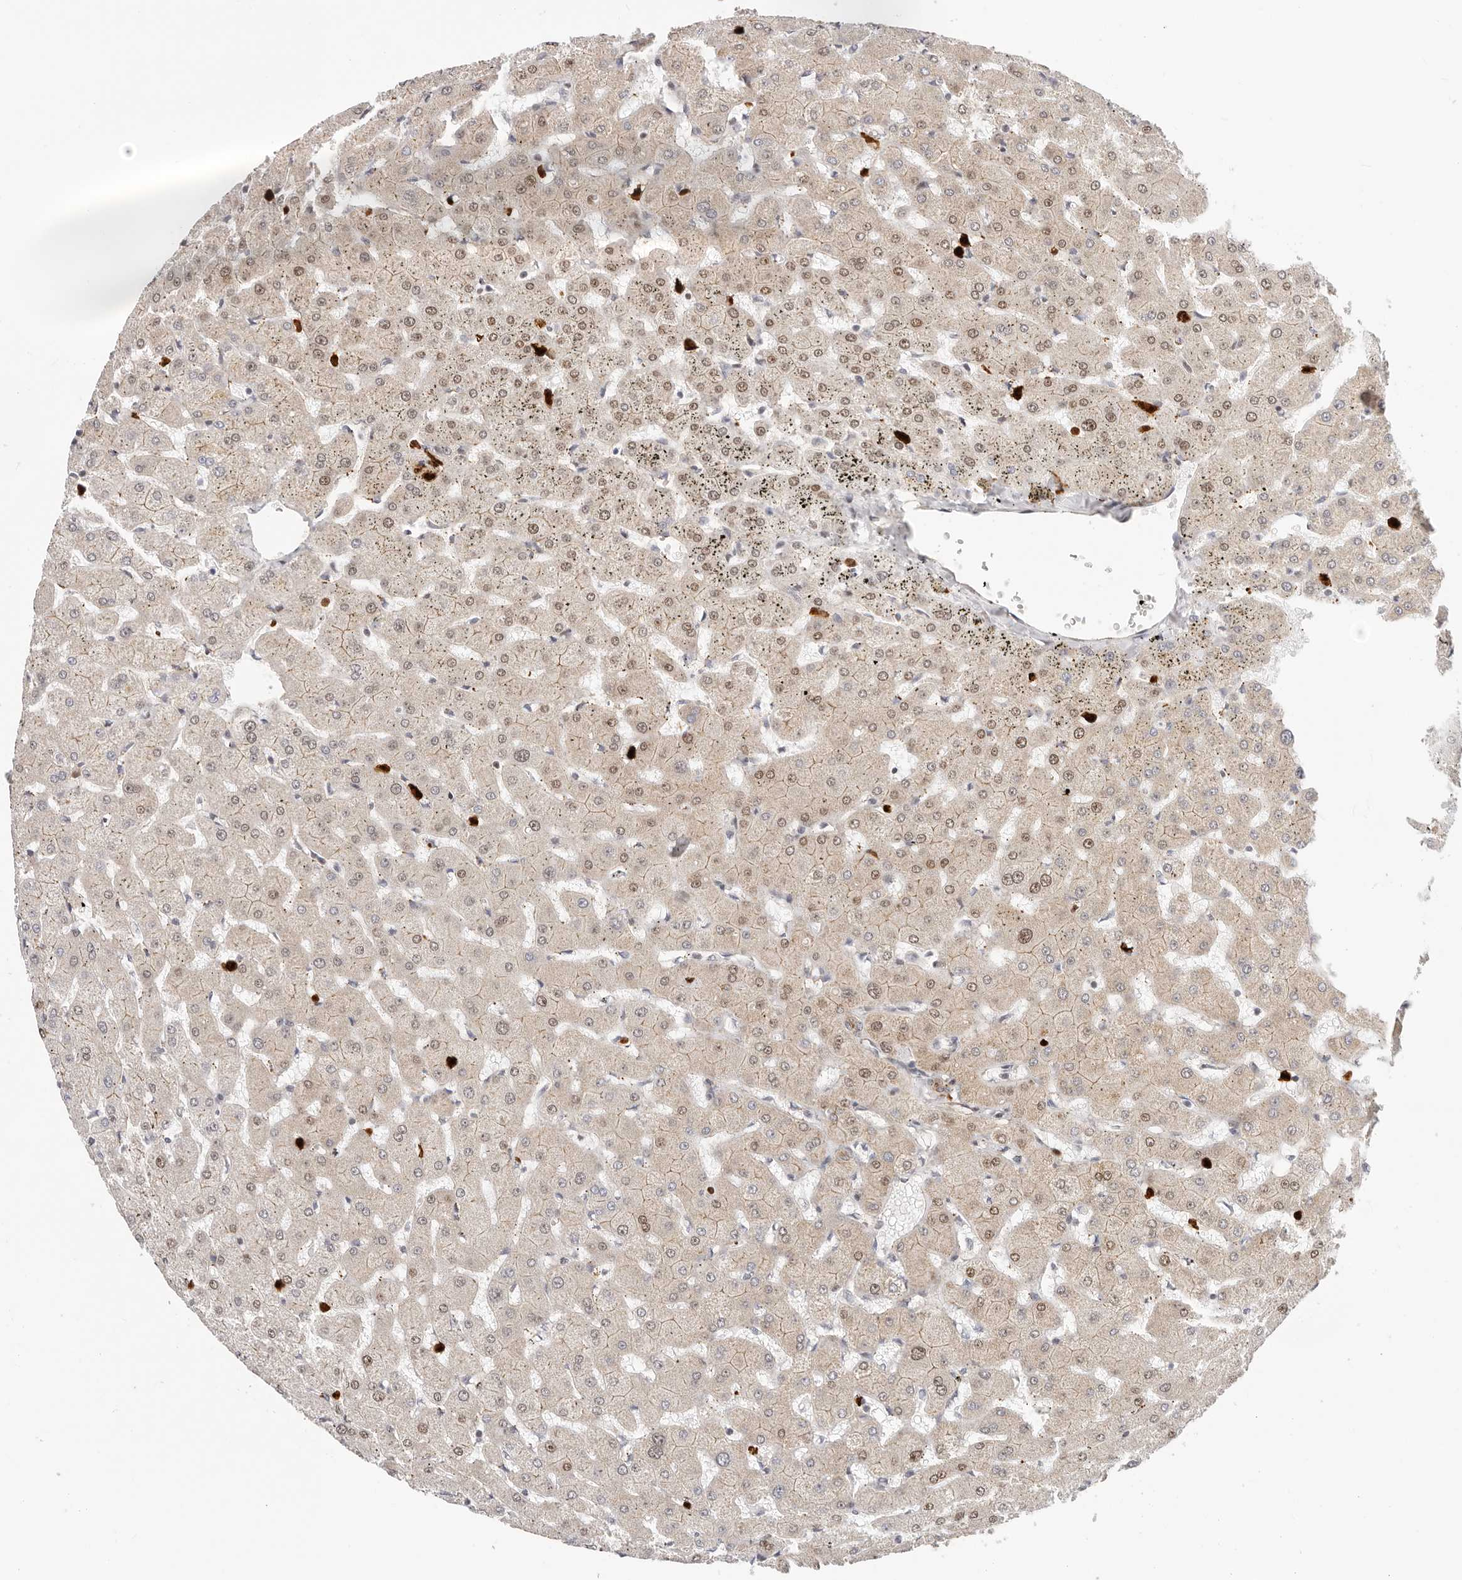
{"staining": {"intensity": "moderate", "quantity": "<25%", "location": "cytoplasmic/membranous"}, "tissue": "liver", "cell_type": "Cholangiocytes", "image_type": "normal", "snomed": [{"axis": "morphology", "description": "Normal tissue, NOS"}, {"axis": "topography", "description": "Liver"}], "caption": "IHC of unremarkable liver reveals low levels of moderate cytoplasmic/membranous positivity in about <25% of cholangiocytes. The protein is stained brown, and the nuclei are stained in blue (DAB (3,3'-diaminobenzidine) IHC with brightfield microscopy, high magnification).", "gene": "AFDN", "patient": {"sex": "female", "age": 63}}